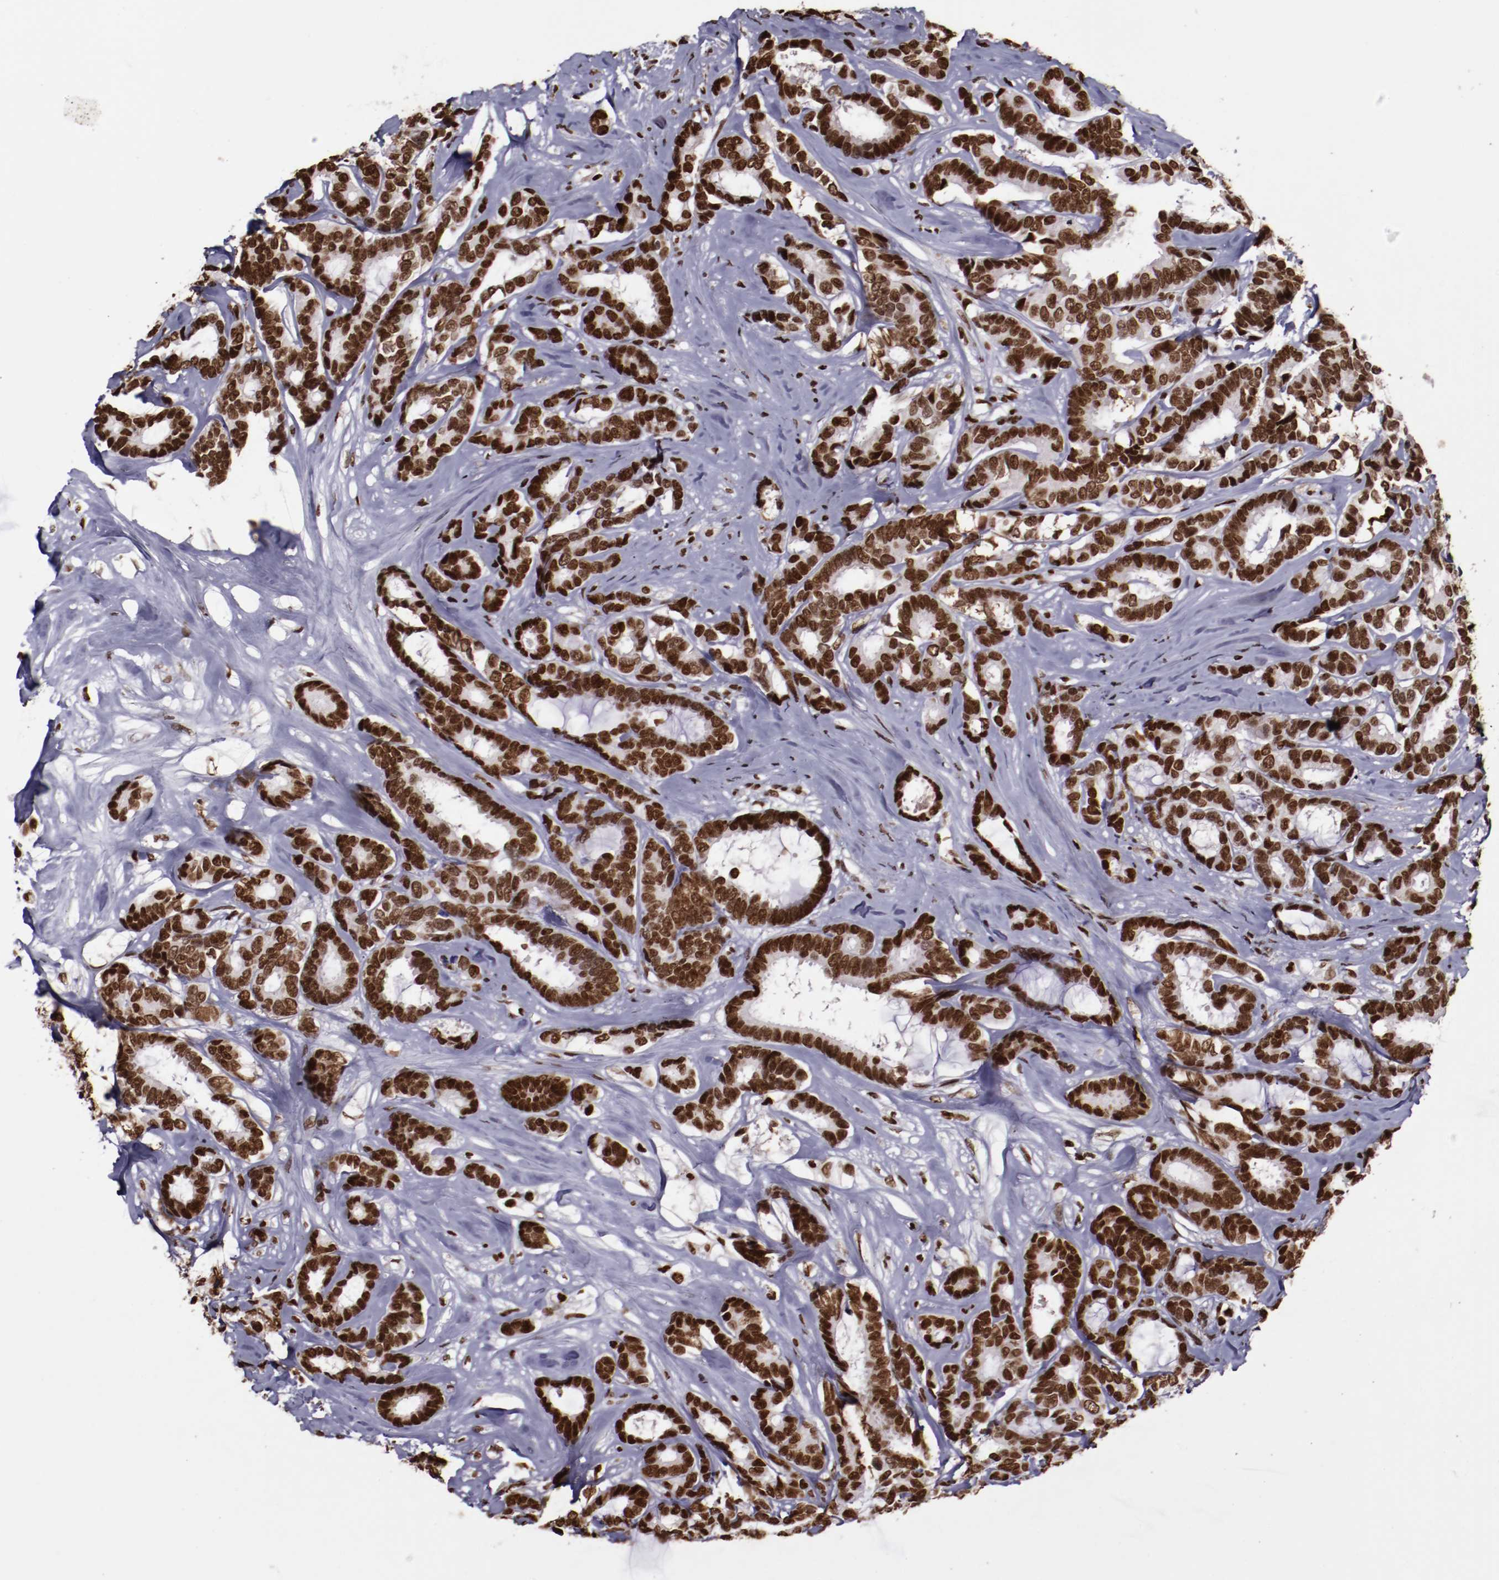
{"staining": {"intensity": "strong", "quantity": ">75%", "location": "nuclear"}, "tissue": "breast cancer", "cell_type": "Tumor cells", "image_type": "cancer", "snomed": [{"axis": "morphology", "description": "Duct carcinoma"}, {"axis": "topography", "description": "Breast"}], "caption": "Breast cancer (infiltrating ductal carcinoma) tissue displays strong nuclear expression in approximately >75% of tumor cells Using DAB (3,3'-diaminobenzidine) (brown) and hematoxylin (blue) stains, captured at high magnification using brightfield microscopy.", "gene": "APEX1", "patient": {"sex": "female", "age": 87}}